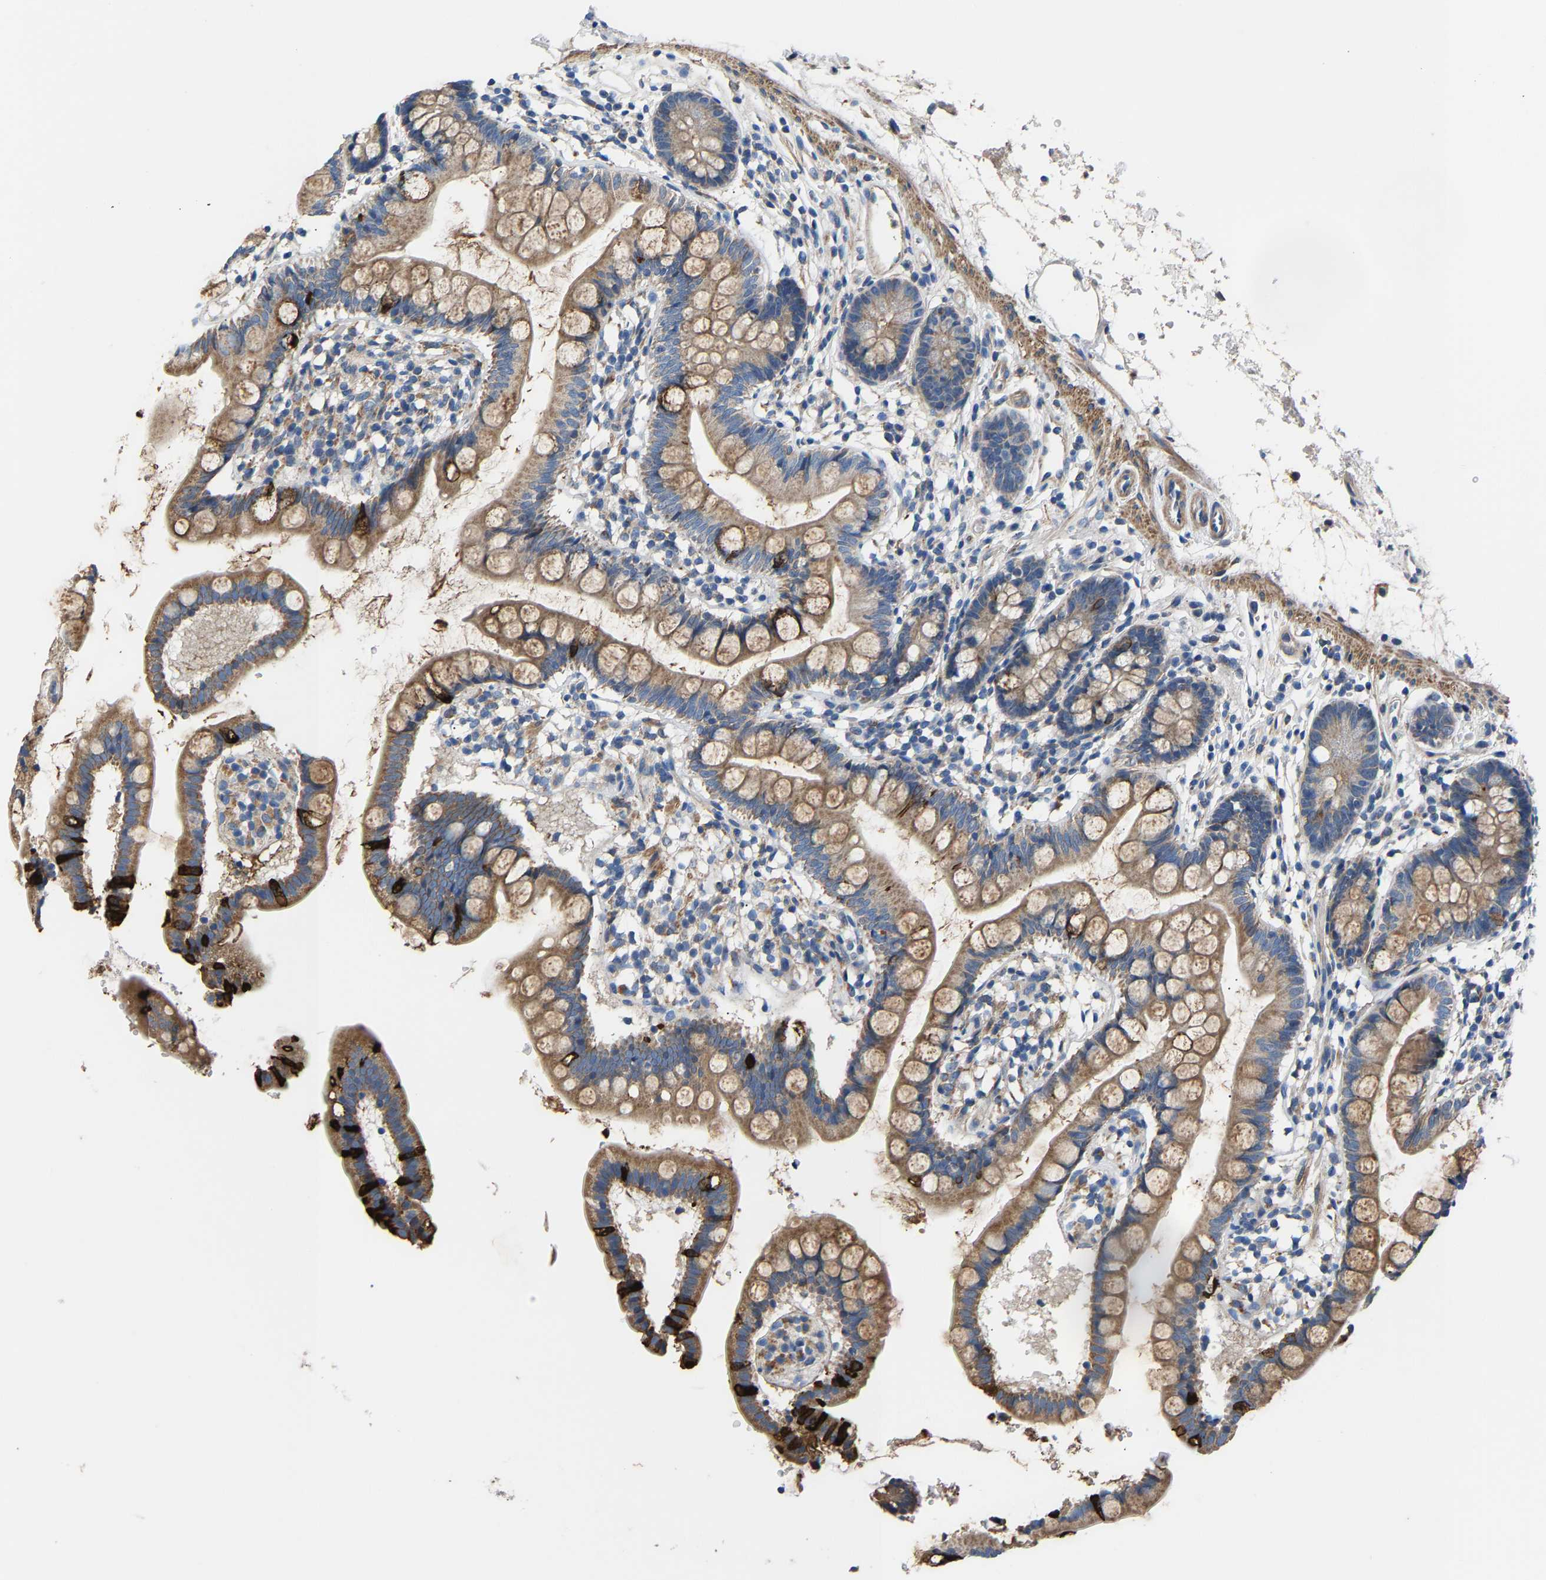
{"staining": {"intensity": "weak", "quantity": ">75%", "location": "cytoplasmic/membranous"}, "tissue": "small intestine", "cell_type": "Glandular cells", "image_type": "normal", "snomed": [{"axis": "morphology", "description": "Normal tissue, NOS"}, {"axis": "topography", "description": "Small intestine"}], "caption": "A photomicrograph showing weak cytoplasmic/membranous positivity in about >75% of glandular cells in benign small intestine, as visualized by brown immunohistochemical staining.", "gene": "CCDC171", "patient": {"sex": "female", "age": 84}}